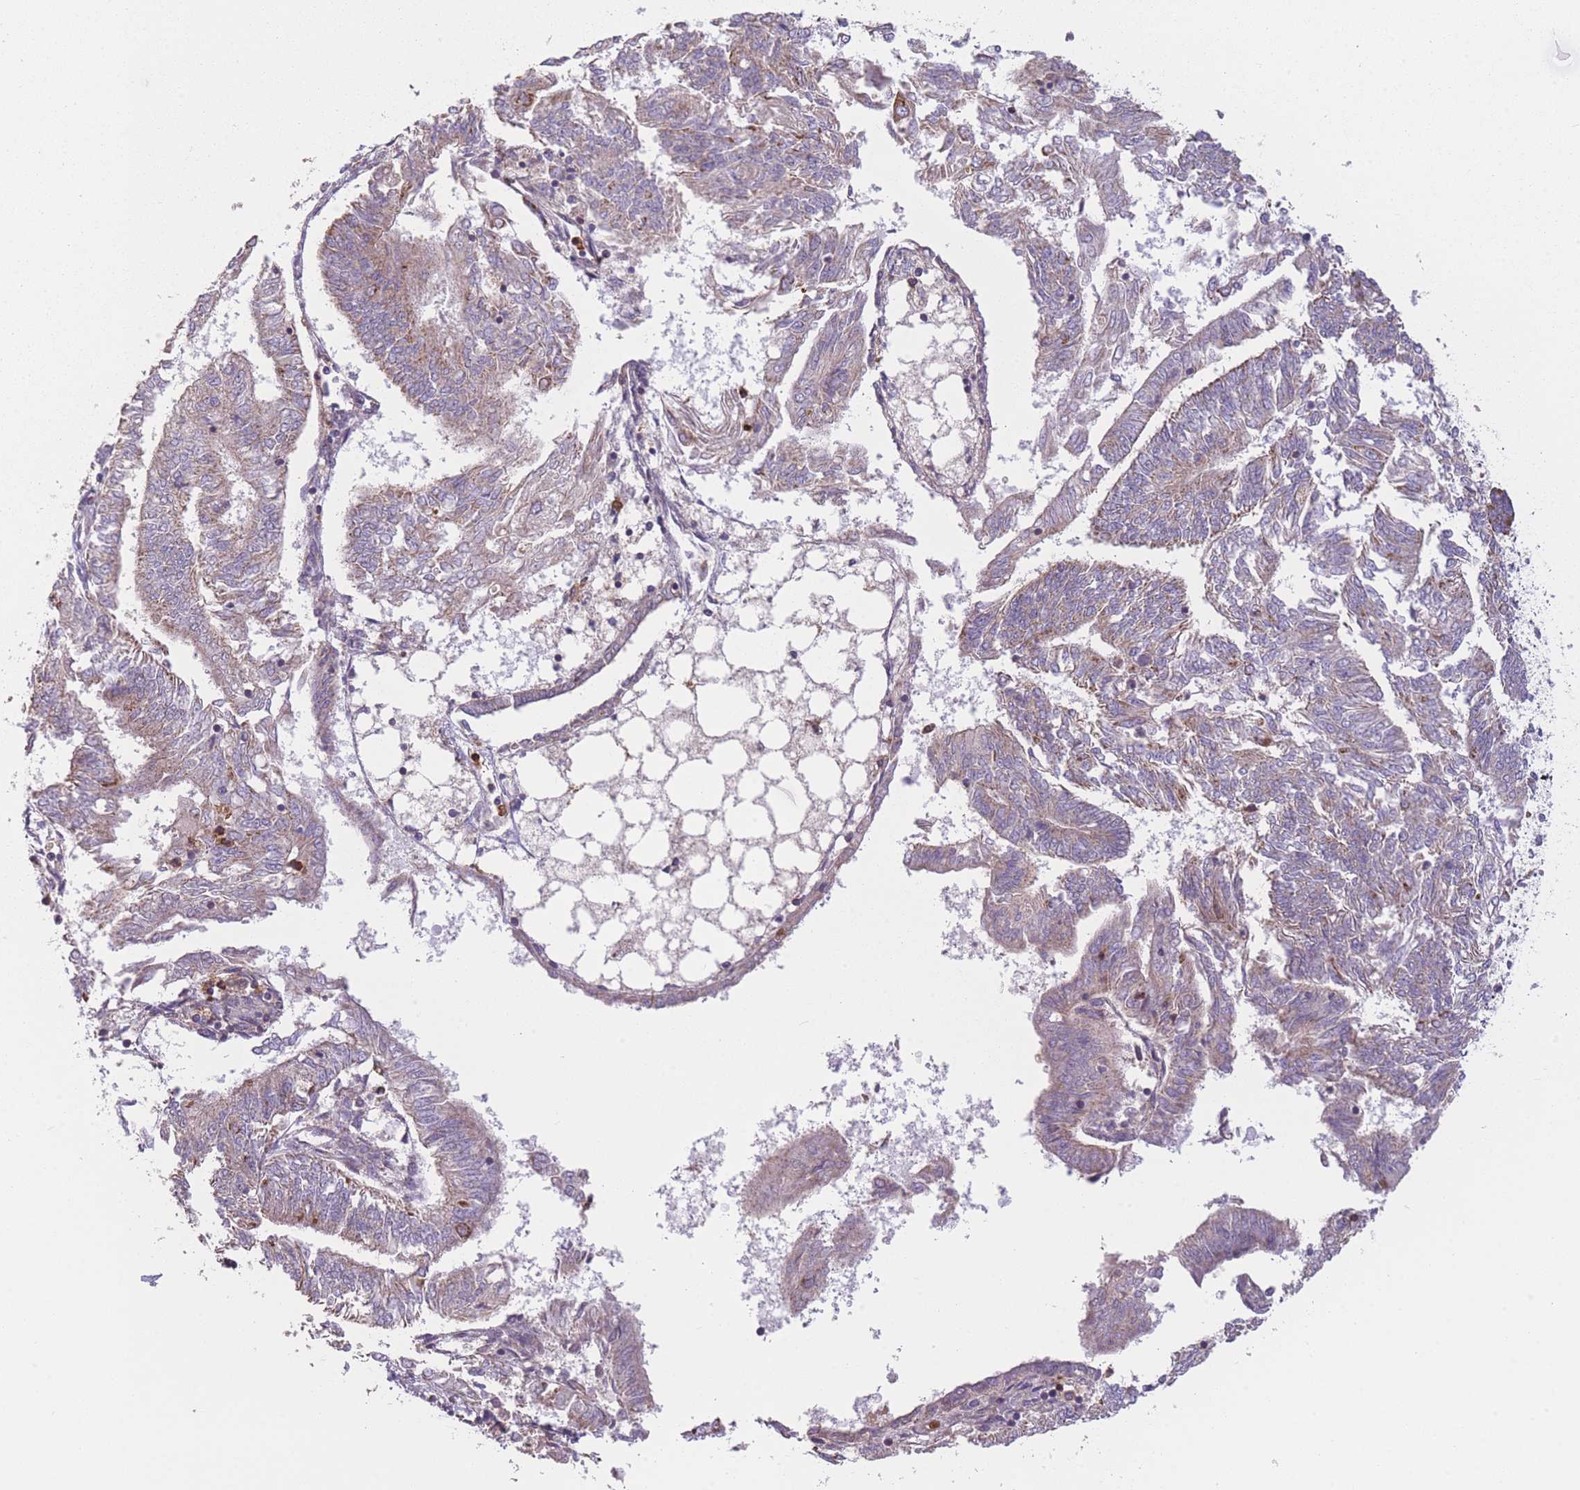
{"staining": {"intensity": "moderate", "quantity": "25%-75%", "location": "cytoplasmic/membranous"}, "tissue": "endometrial cancer", "cell_type": "Tumor cells", "image_type": "cancer", "snomed": [{"axis": "morphology", "description": "Adenocarcinoma, NOS"}, {"axis": "topography", "description": "Endometrium"}], "caption": "Endometrial adenocarcinoma stained for a protein demonstrates moderate cytoplasmic/membranous positivity in tumor cells.", "gene": "PRAM1", "patient": {"sex": "female", "age": 58}}